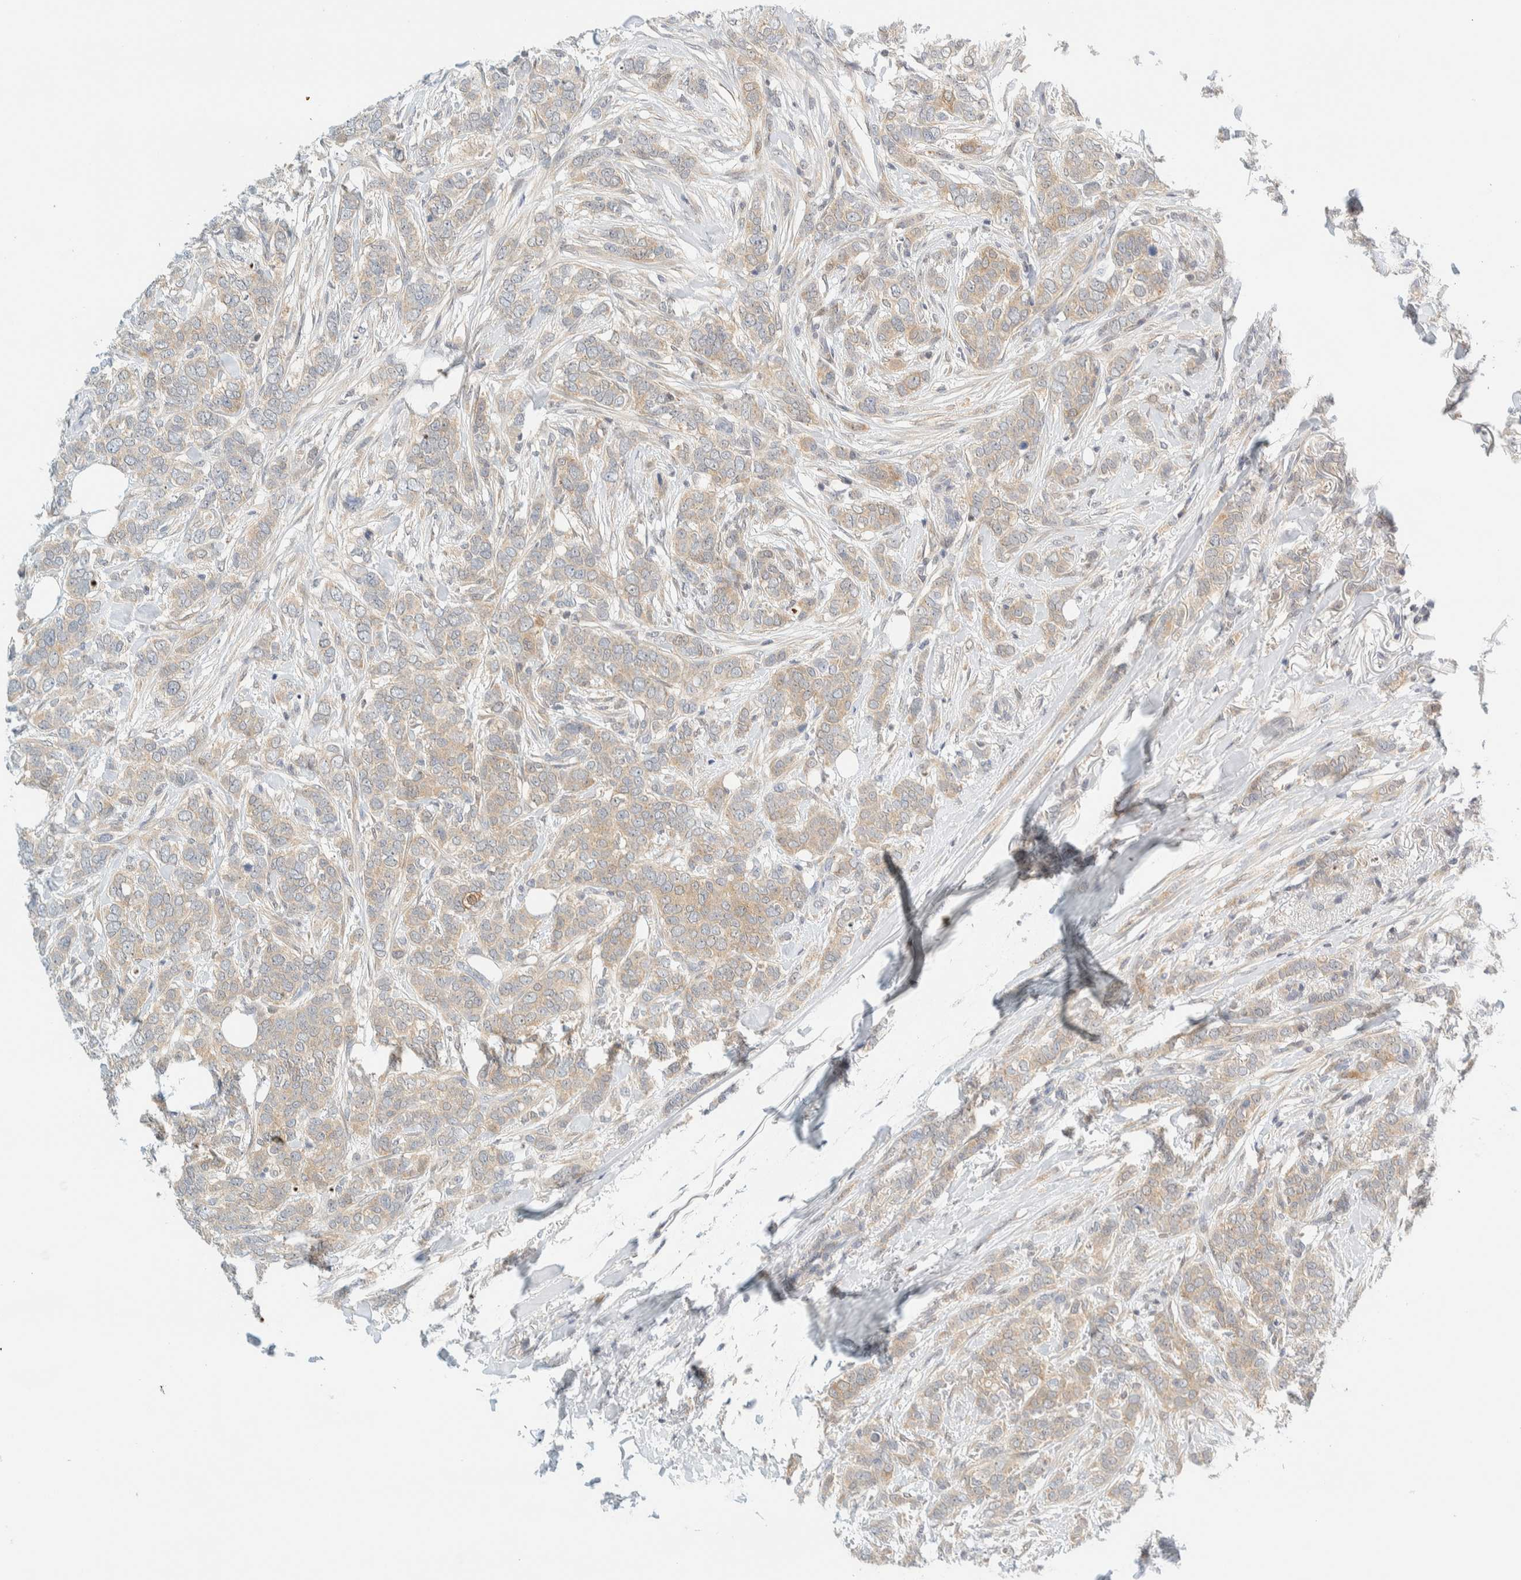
{"staining": {"intensity": "weak", "quantity": "25%-75%", "location": "cytoplasmic/membranous"}, "tissue": "breast cancer", "cell_type": "Tumor cells", "image_type": "cancer", "snomed": [{"axis": "morphology", "description": "Lobular carcinoma"}, {"axis": "topography", "description": "Skin"}, {"axis": "topography", "description": "Breast"}], "caption": "Brown immunohistochemical staining in breast cancer (lobular carcinoma) exhibits weak cytoplasmic/membranous expression in approximately 25%-75% of tumor cells.", "gene": "PCYT2", "patient": {"sex": "female", "age": 46}}